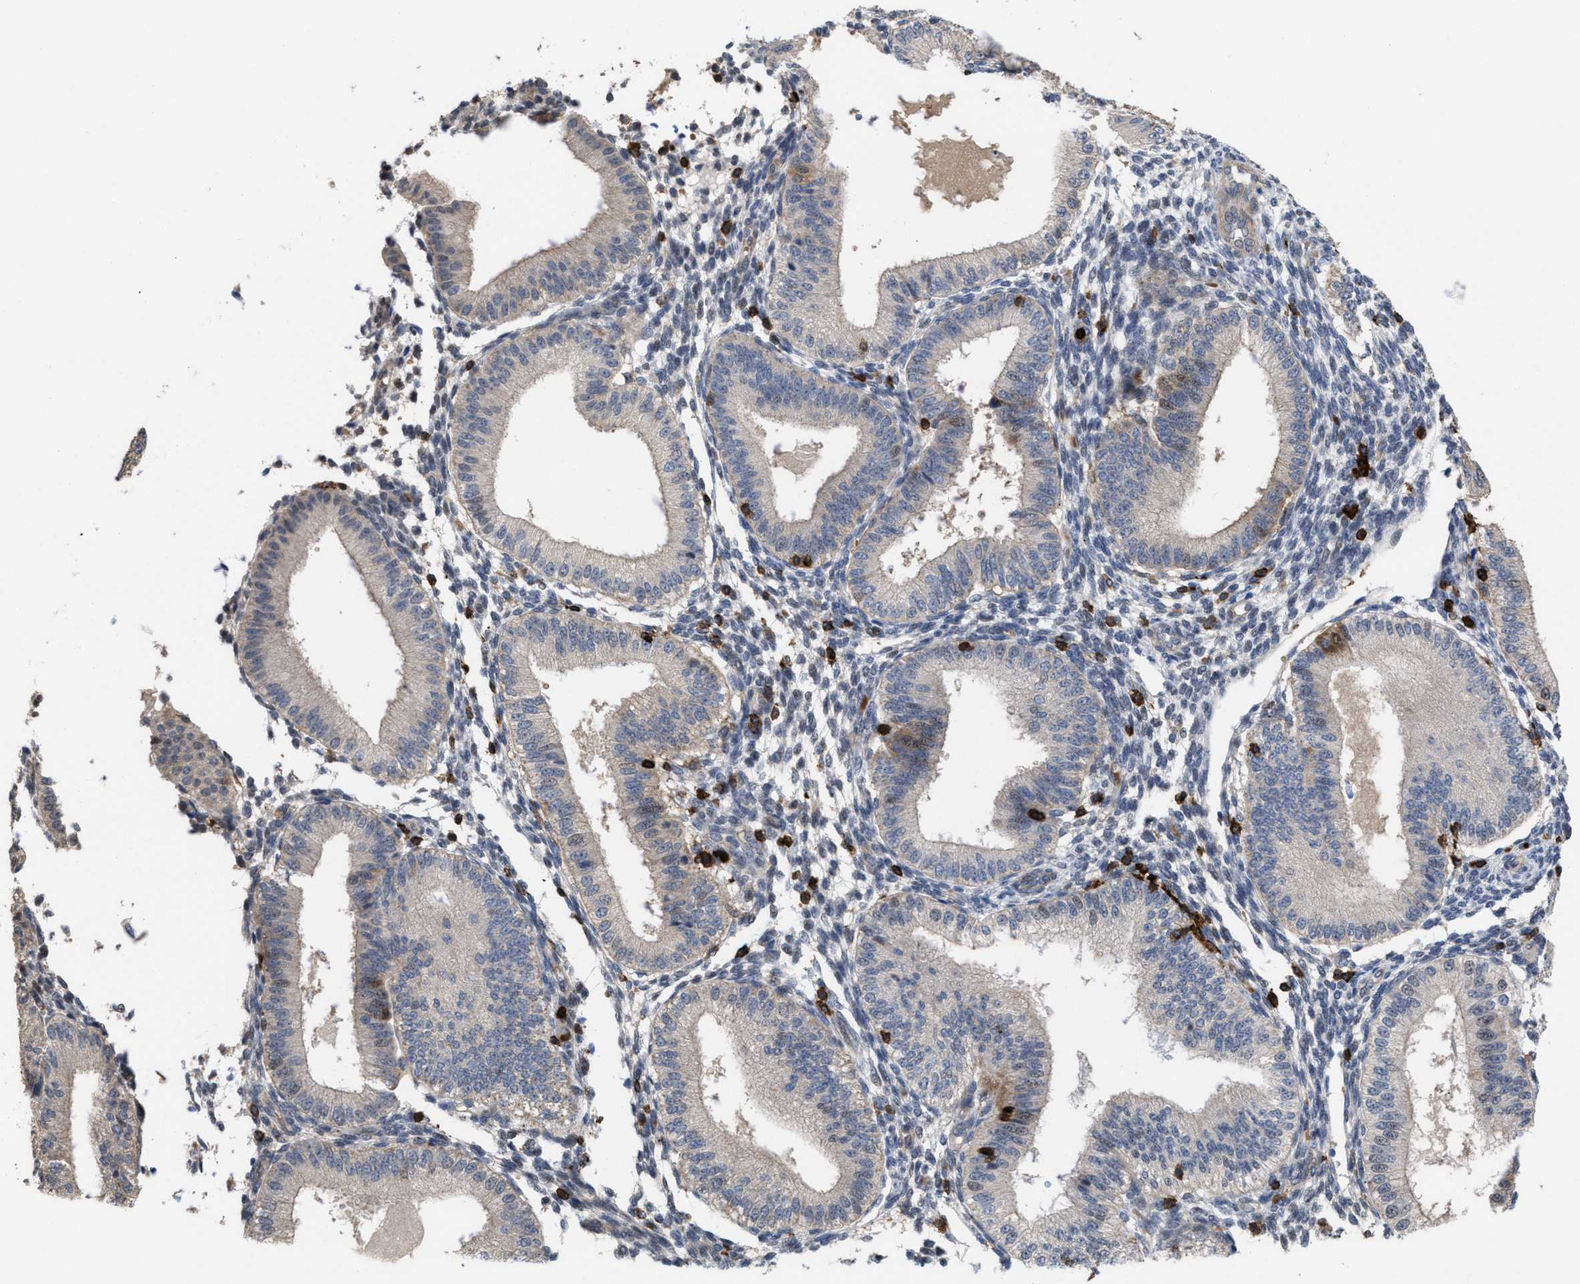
{"staining": {"intensity": "weak", "quantity": "<25%", "location": "cytoplasmic/membranous"}, "tissue": "endometrium", "cell_type": "Cells in endometrial stroma", "image_type": "normal", "snomed": [{"axis": "morphology", "description": "Normal tissue, NOS"}, {"axis": "topography", "description": "Endometrium"}], "caption": "Cells in endometrial stroma are negative for brown protein staining in normal endometrium. Brightfield microscopy of IHC stained with DAB (3,3'-diaminobenzidine) (brown) and hematoxylin (blue), captured at high magnification.", "gene": "PTPRE", "patient": {"sex": "female", "age": 39}}